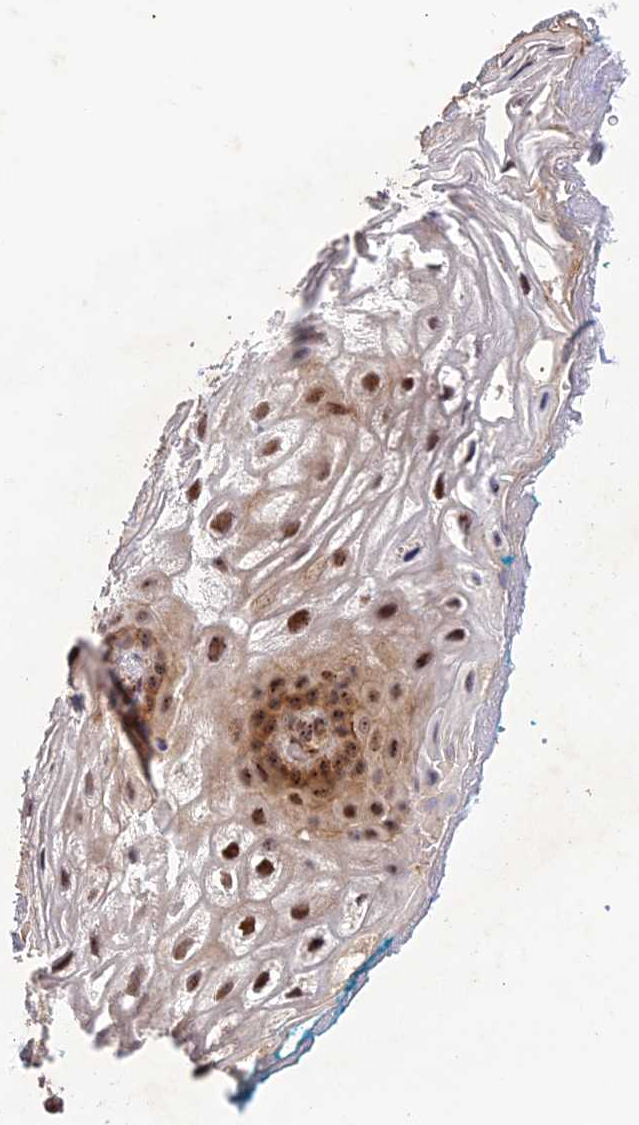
{"staining": {"intensity": "strong", "quantity": "25%-75%", "location": "cytoplasmic/membranous,nuclear"}, "tissue": "vagina", "cell_type": "Squamous epithelial cells", "image_type": "normal", "snomed": [{"axis": "morphology", "description": "Normal tissue, NOS"}, {"axis": "topography", "description": "Vagina"}], "caption": "Strong cytoplasmic/membranous,nuclear protein staining is present in about 25%-75% of squamous epithelial cells in vagina. The staining was performed using DAB (3,3'-diaminobenzidine) to visualize the protein expression in brown, while the nuclei were stained in blue with hematoxylin (Magnification: 20x).", "gene": "WDR55", "patient": {"sex": "female", "age": 68}}